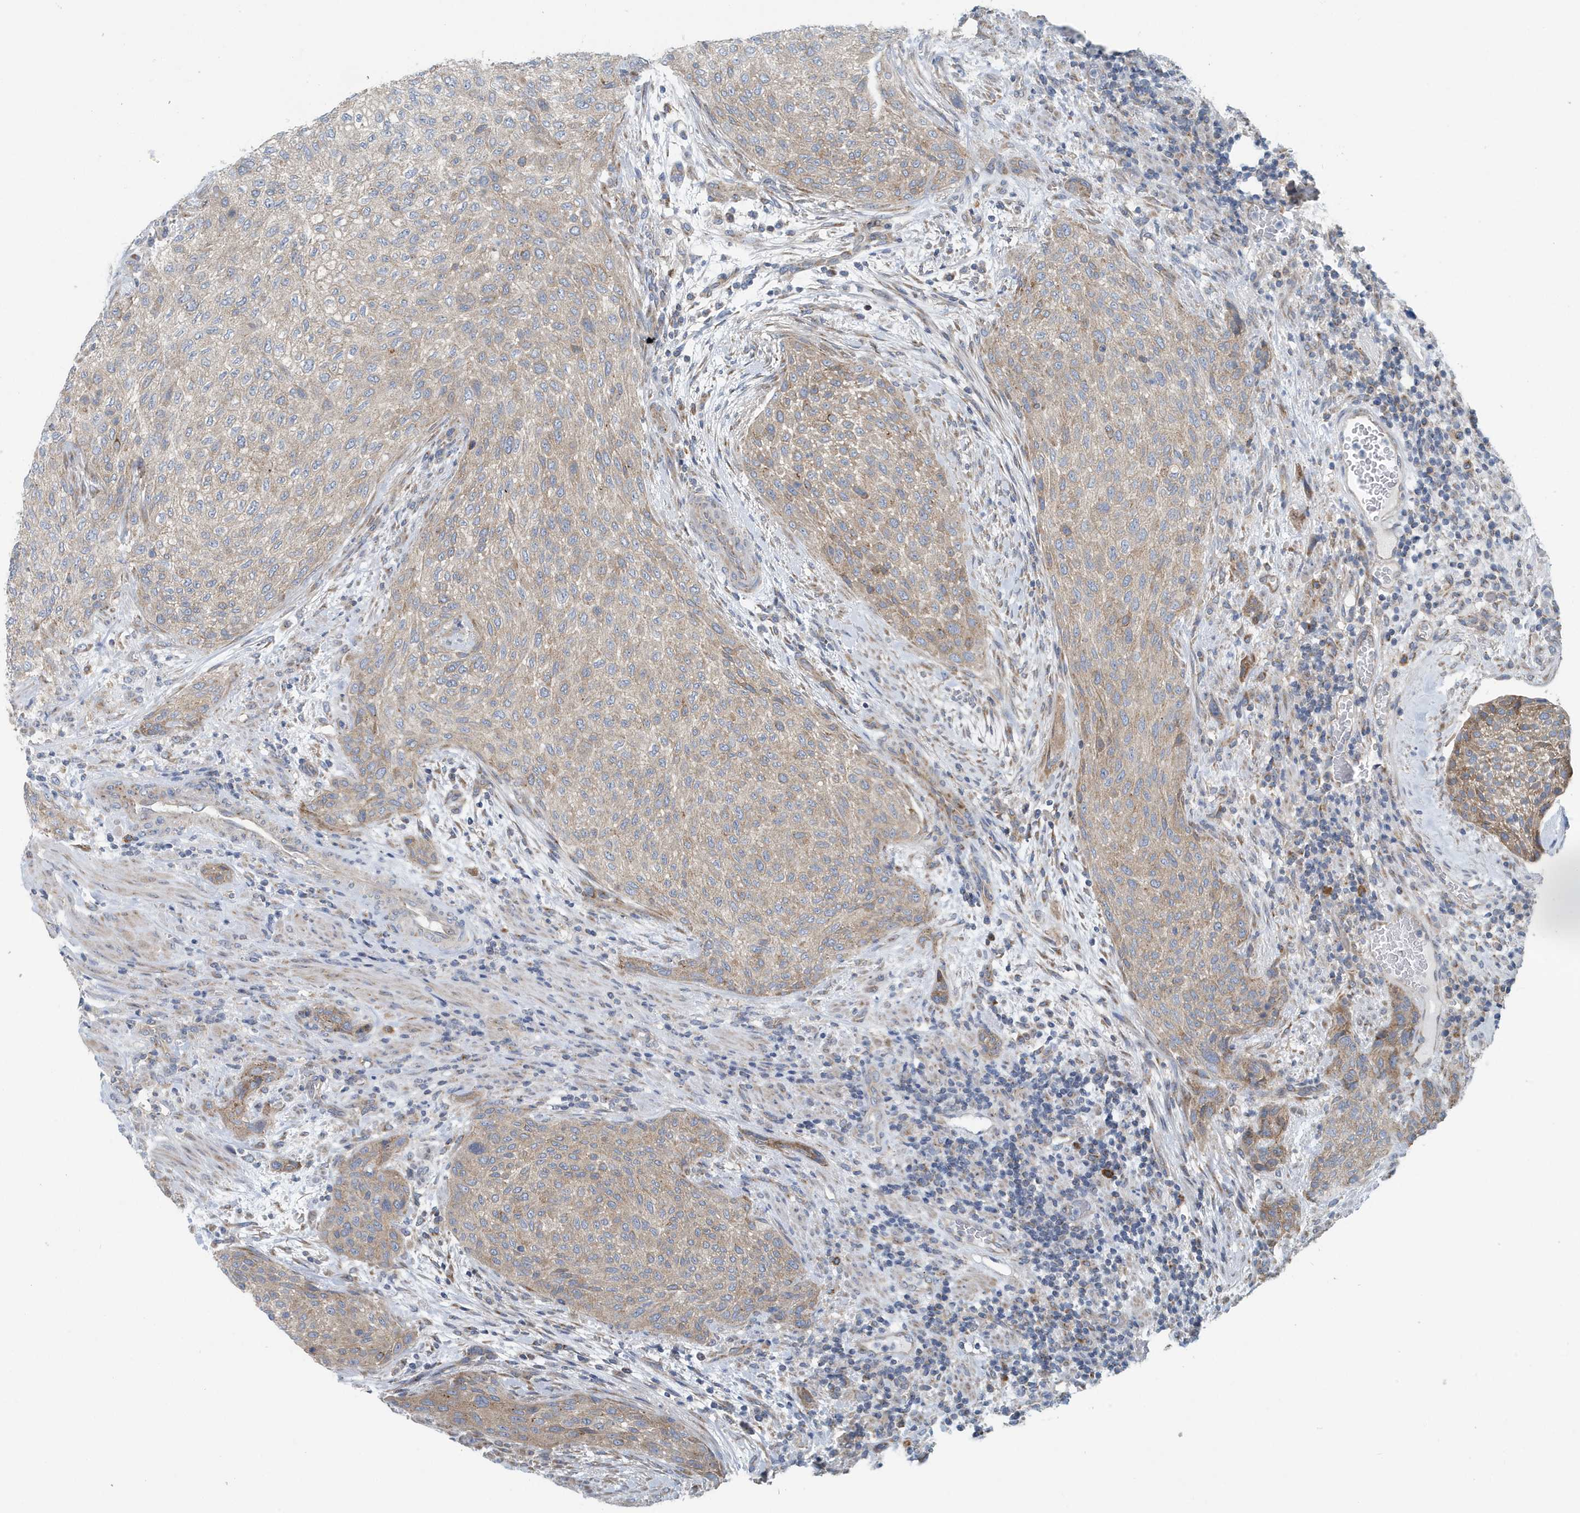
{"staining": {"intensity": "weak", "quantity": "25%-75%", "location": "cytoplasmic/membranous"}, "tissue": "urothelial cancer", "cell_type": "Tumor cells", "image_type": "cancer", "snomed": [{"axis": "morphology", "description": "Urothelial carcinoma, High grade"}, {"axis": "topography", "description": "Urinary bladder"}], "caption": "Approximately 25%-75% of tumor cells in human urothelial cancer show weak cytoplasmic/membranous protein positivity as visualized by brown immunohistochemical staining.", "gene": "PPM1M", "patient": {"sex": "male", "age": 35}}